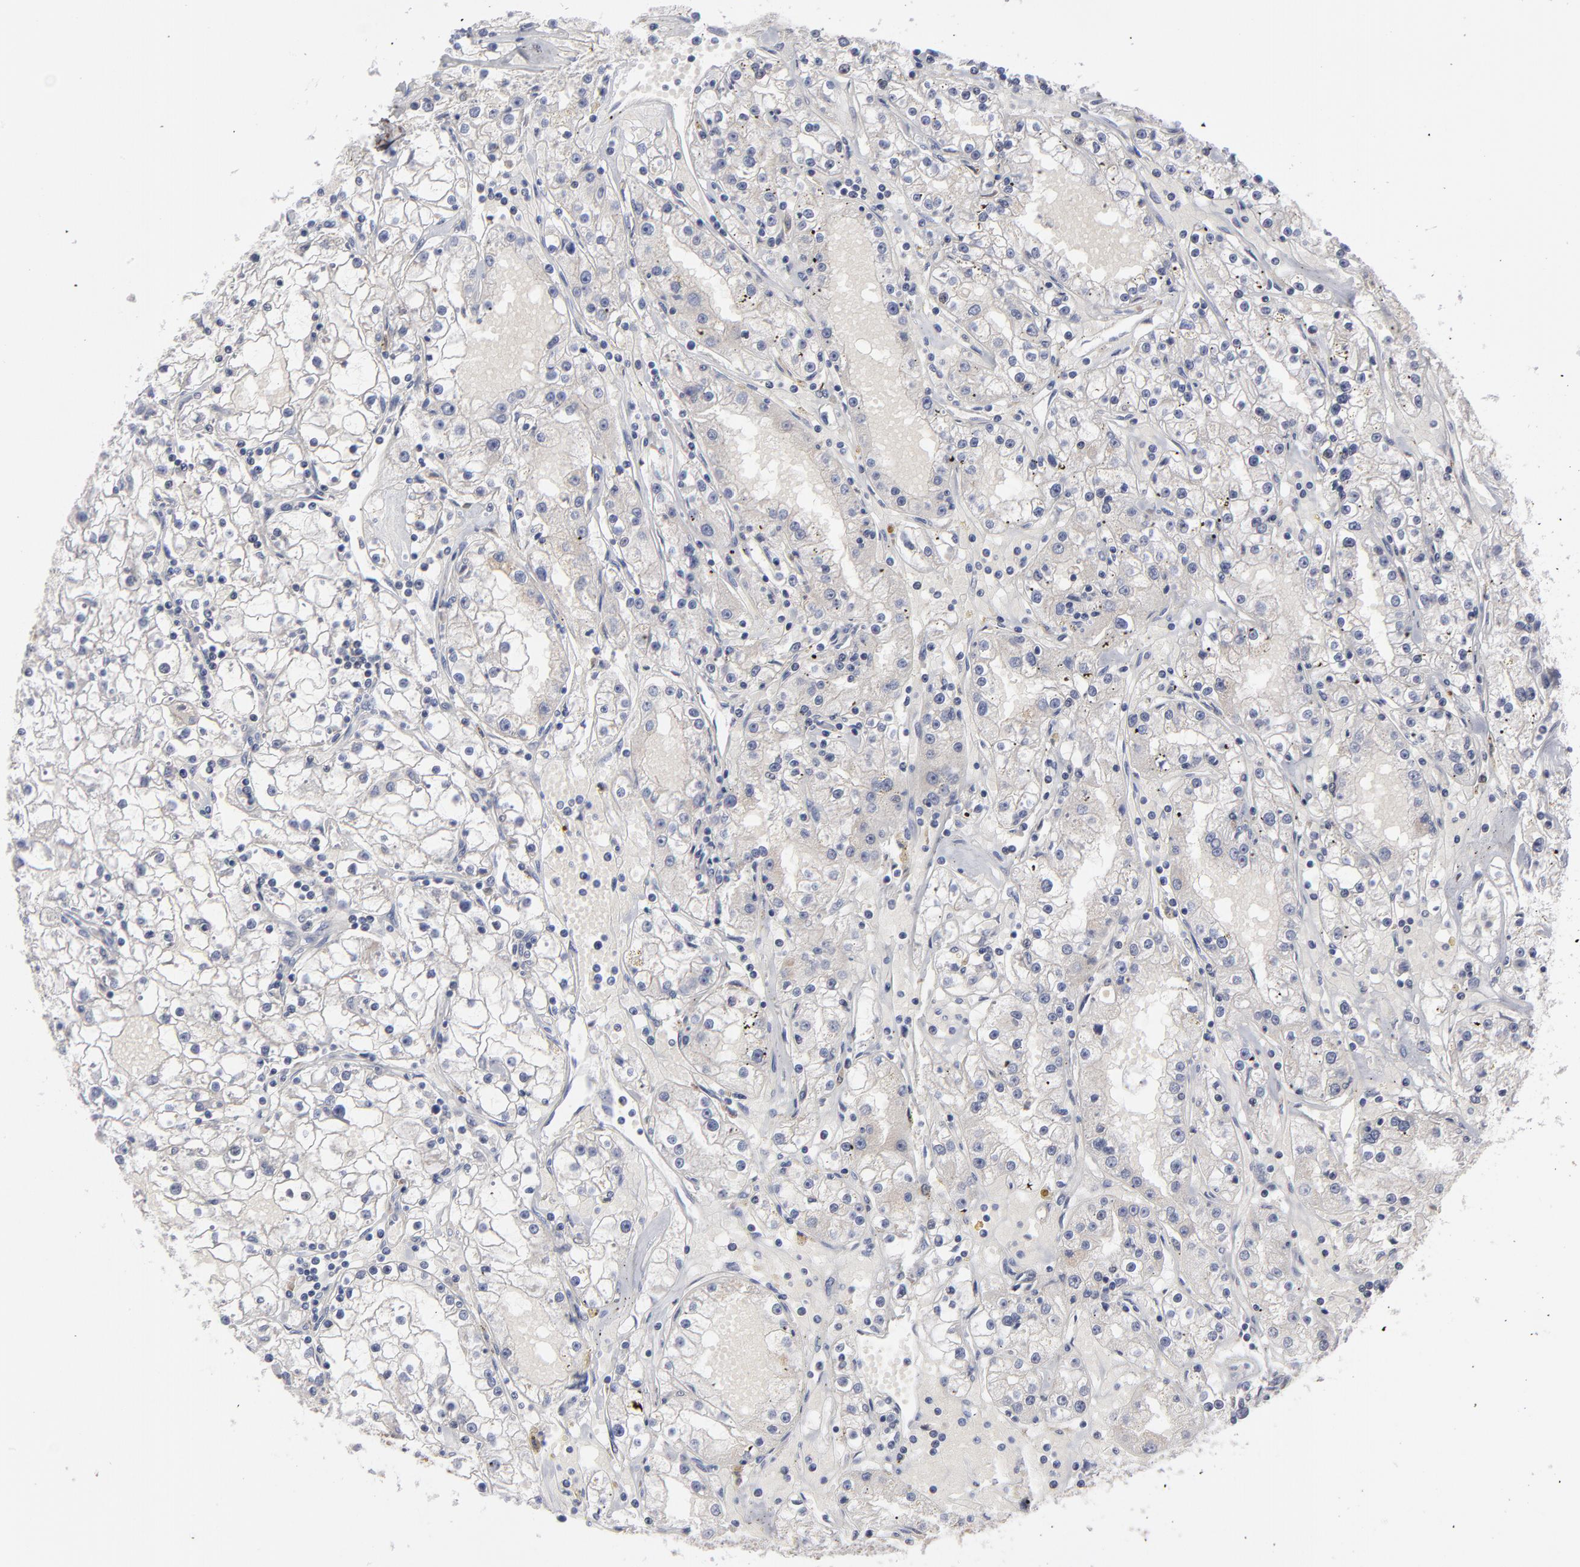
{"staining": {"intensity": "negative", "quantity": "none", "location": "none"}, "tissue": "renal cancer", "cell_type": "Tumor cells", "image_type": "cancer", "snomed": [{"axis": "morphology", "description": "Adenocarcinoma, NOS"}, {"axis": "topography", "description": "Kidney"}], "caption": "Tumor cells are negative for protein expression in human renal cancer (adenocarcinoma).", "gene": "CCR3", "patient": {"sex": "male", "age": 56}}